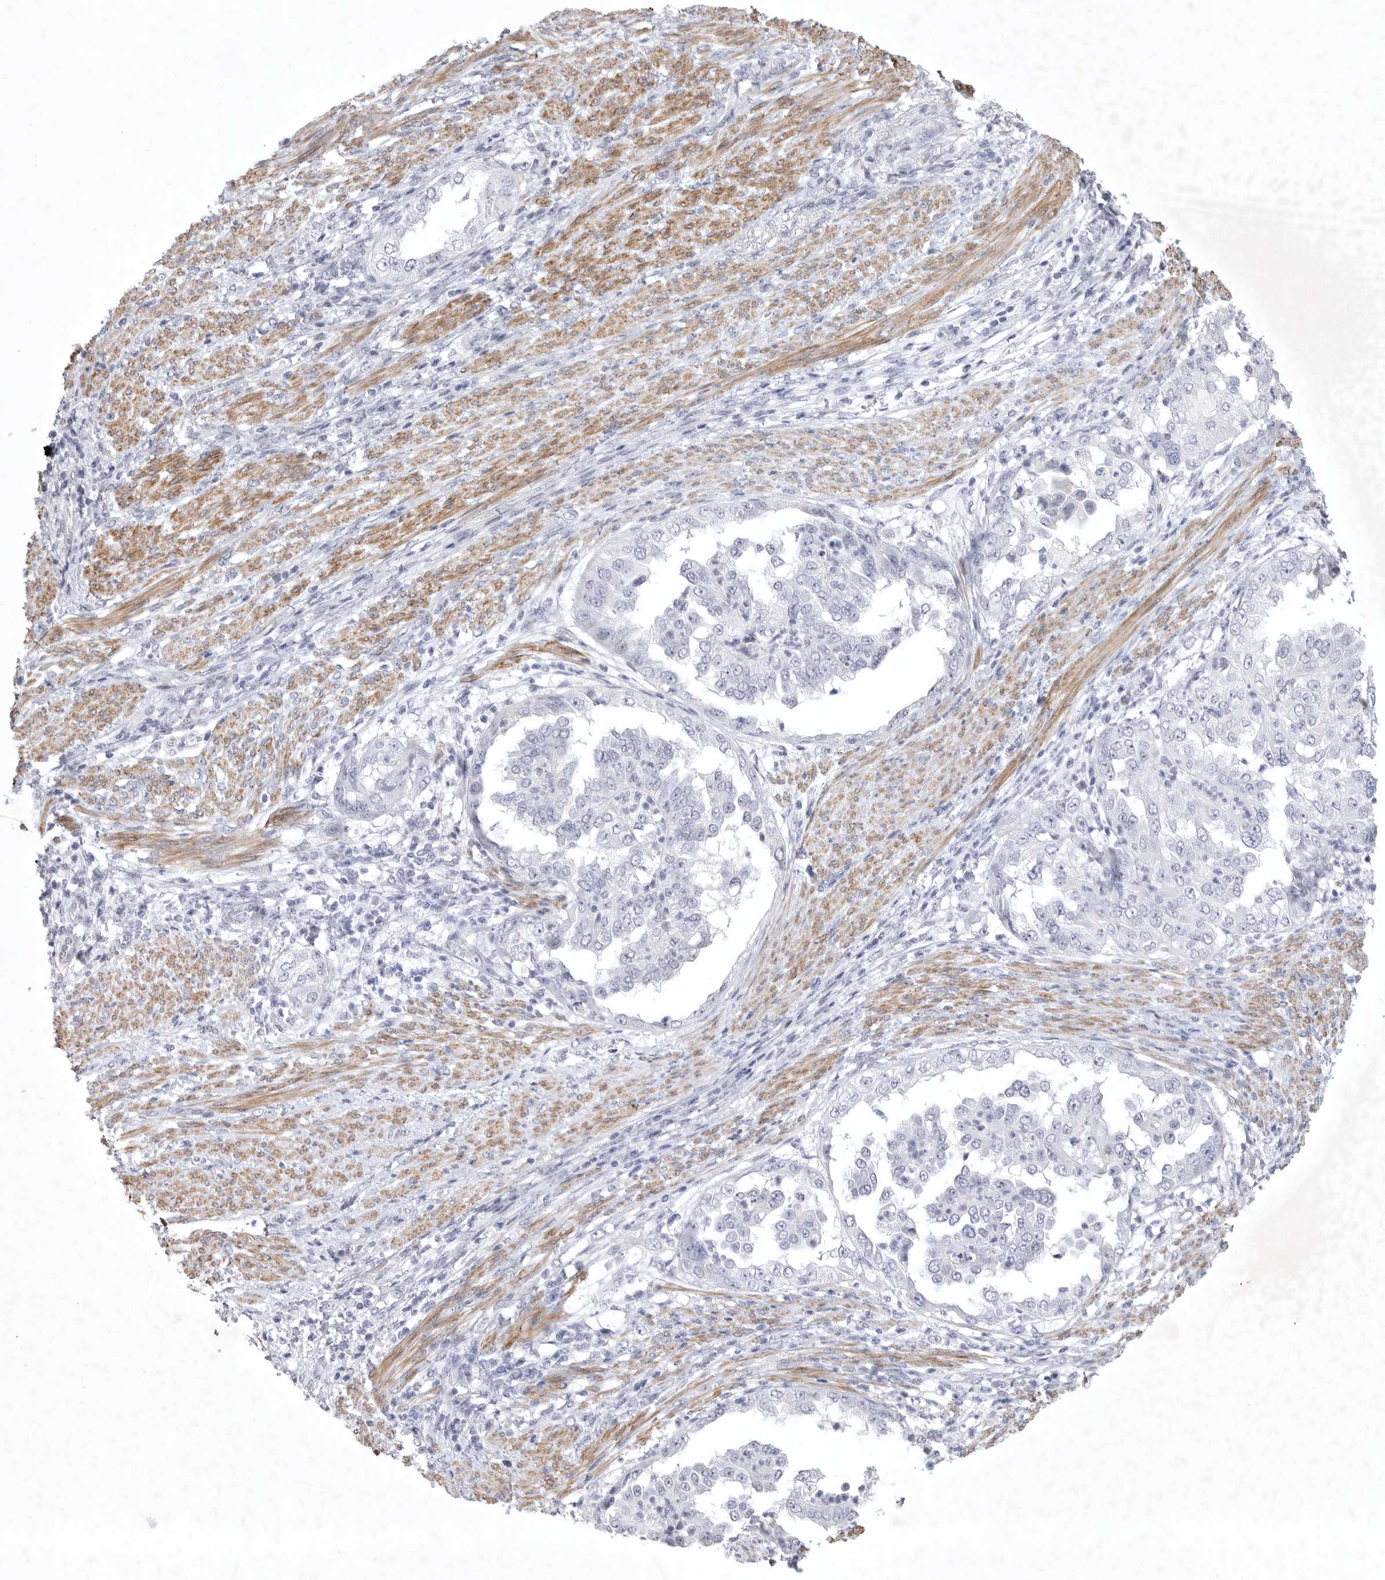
{"staining": {"intensity": "negative", "quantity": "none", "location": "none"}, "tissue": "endometrial cancer", "cell_type": "Tumor cells", "image_type": "cancer", "snomed": [{"axis": "morphology", "description": "Adenocarcinoma, NOS"}, {"axis": "topography", "description": "Endometrium"}], "caption": "A micrograph of human endometrial adenocarcinoma is negative for staining in tumor cells. The staining was performed using DAB (3,3'-diaminobenzidine) to visualize the protein expression in brown, while the nuclei were stained in blue with hematoxylin (Magnification: 20x).", "gene": "TNR", "patient": {"sex": "female", "age": 85}}